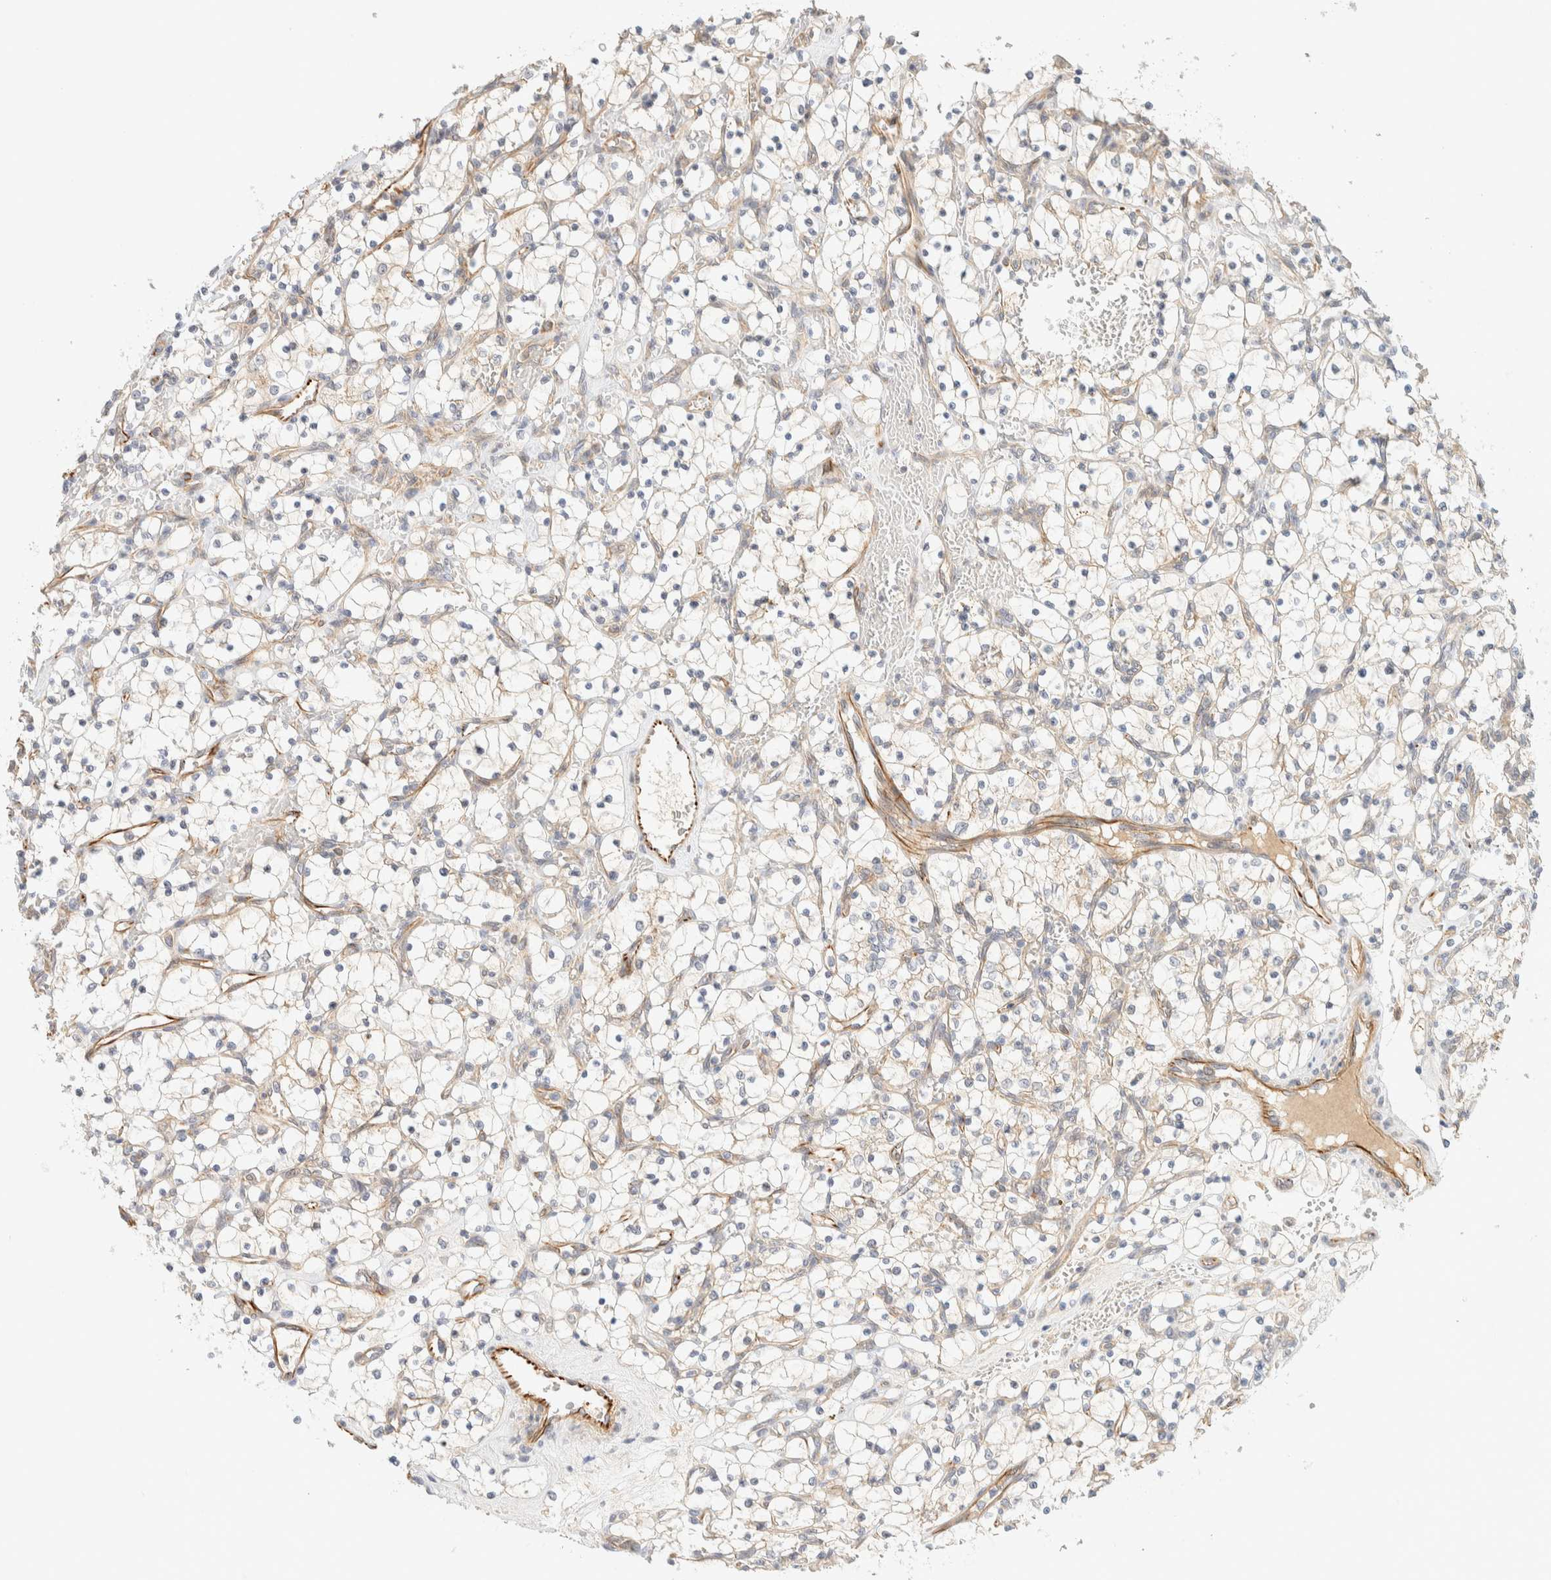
{"staining": {"intensity": "weak", "quantity": "25%-75%", "location": "cytoplasmic/membranous"}, "tissue": "renal cancer", "cell_type": "Tumor cells", "image_type": "cancer", "snomed": [{"axis": "morphology", "description": "Adenocarcinoma, NOS"}, {"axis": "topography", "description": "Kidney"}], "caption": "Weak cytoplasmic/membranous protein staining is identified in about 25%-75% of tumor cells in renal cancer.", "gene": "FAT1", "patient": {"sex": "female", "age": 69}}